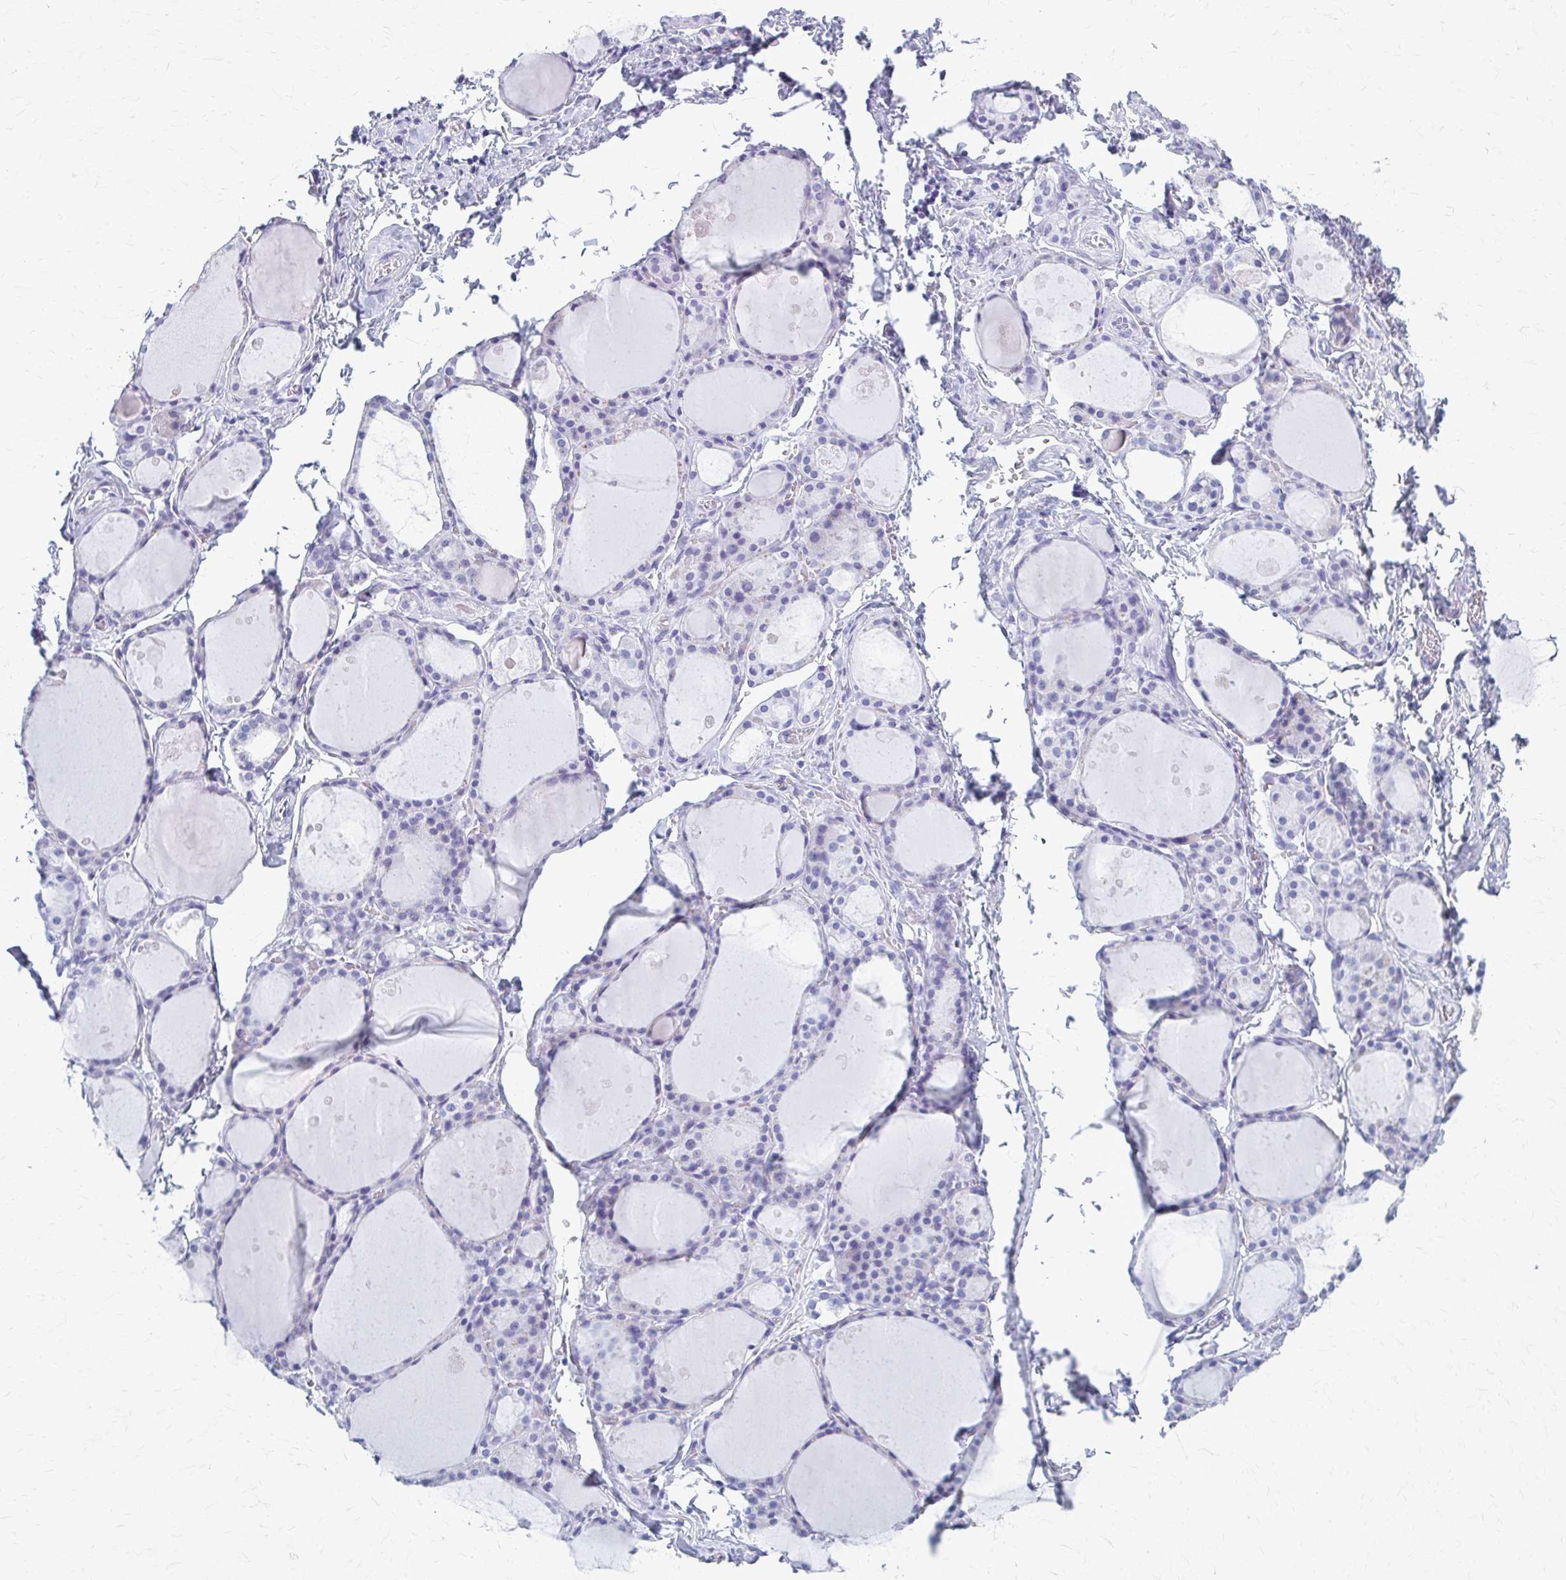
{"staining": {"intensity": "negative", "quantity": "none", "location": "none"}, "tissue": "thyroid gland", "cell_type": "Glandular cells", "image_type": "normal", "snomed": [{"axis": "morphology", "description": "Normal tissue, NOS"}, {"axis": "topography", "description": "Thyroid gland"}], "caption": "The immunohistochemistry image has no significant positivity in glandular cells of thyroid gland.", "gene": "CELF5", "patient": {"sex": "male", "age": 68}}